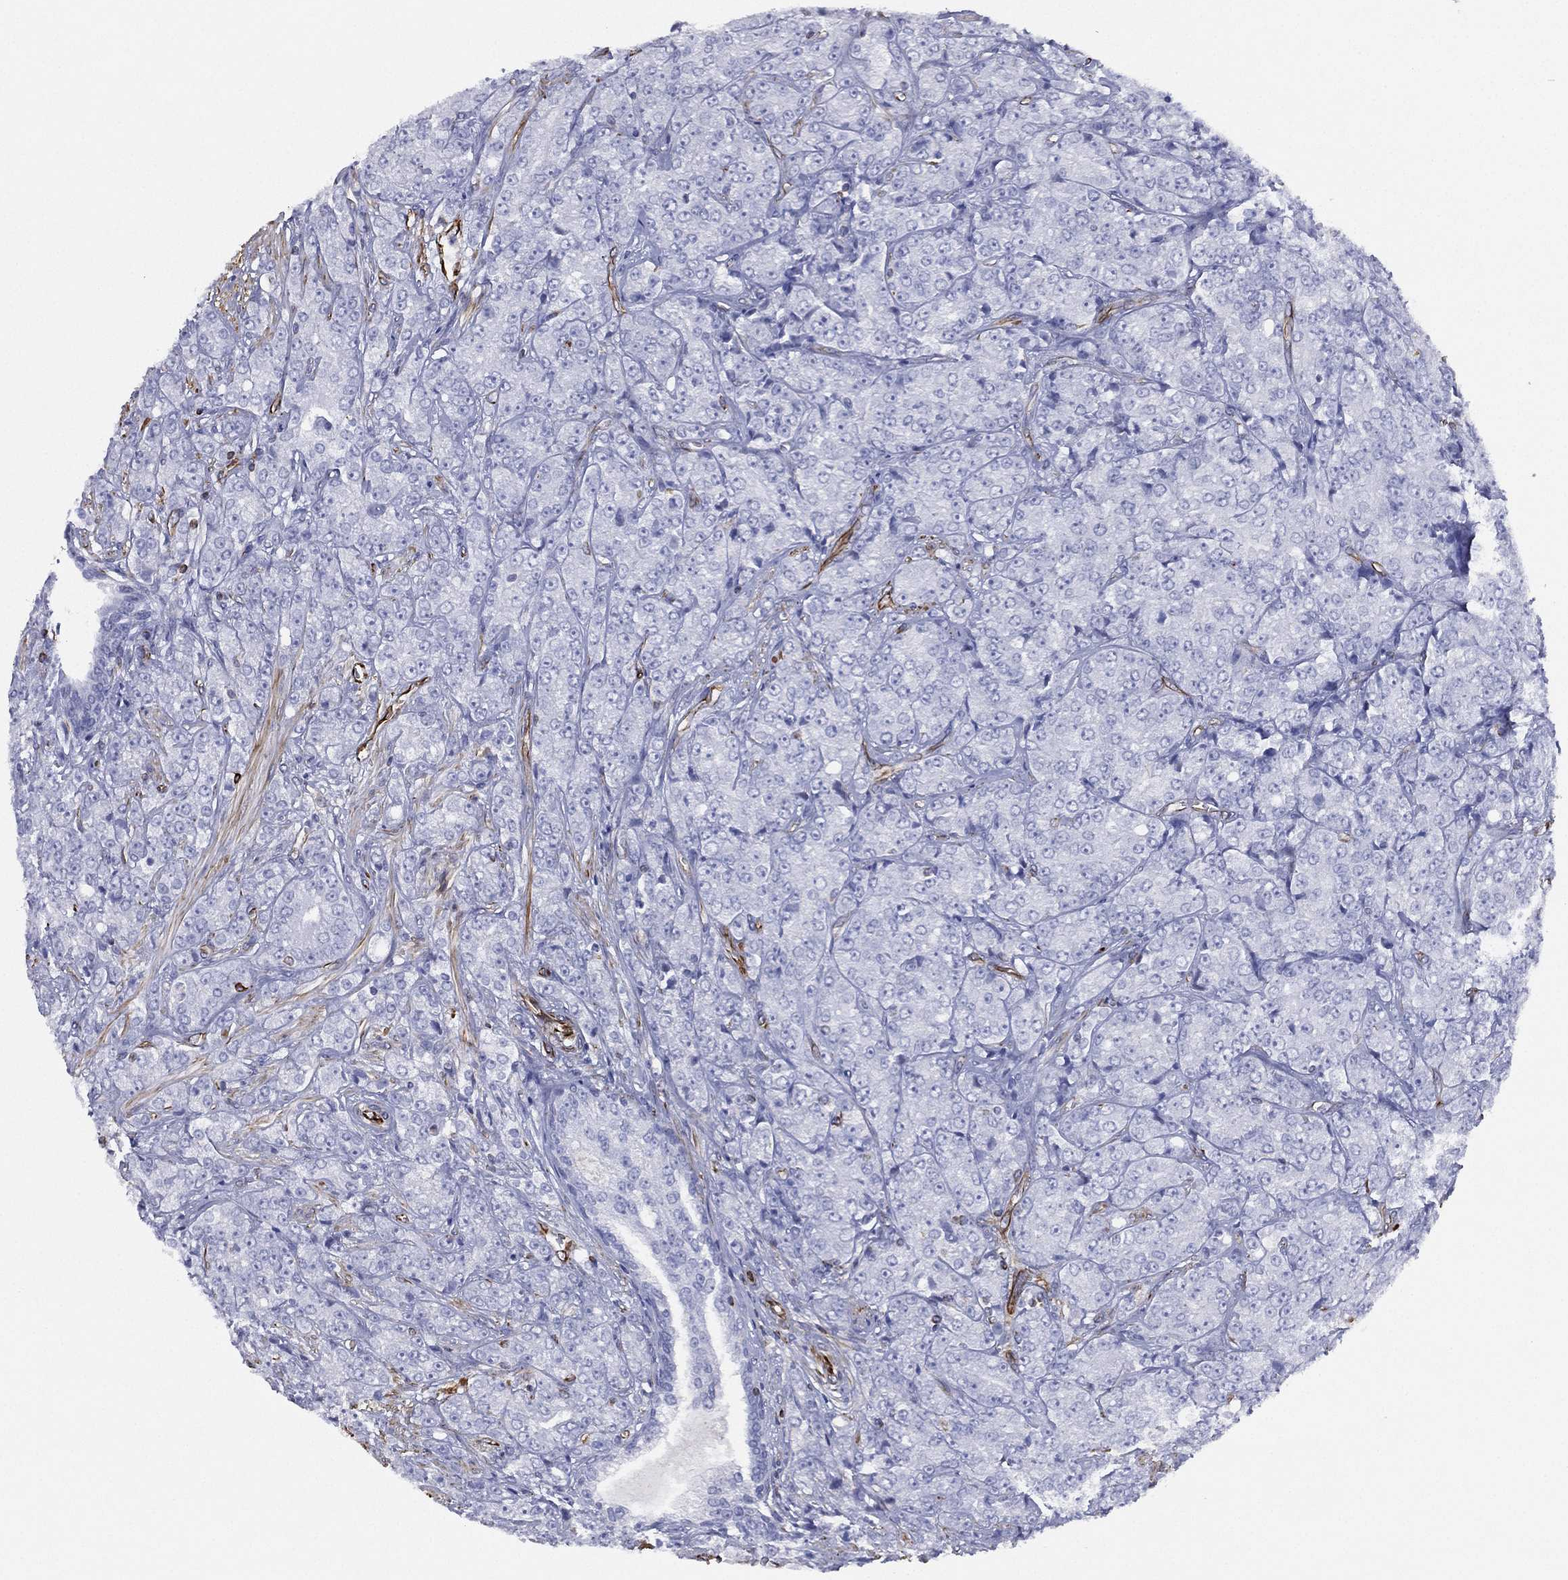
{"staining": {"intensity": "negative", "quantity": "none", "location": "none"}, "tissue": "prostate cancer", "cell_type": "Tumor cells", "image_type": "cancer", "snomed": [{"axis": "morphology", "description": "Adenocarcinoma, NOS"}, {"axis": "topography", "description": "Prostate and seminal vesicle, NOS"}, {"axis": "topography", "description": "Prostate"}], "caption": "Photomicrograph shows no protein positivity in tumor cells of adenocarcinoma (prostate) tissue. Brightfield microscopy of IHC stained with DAB (3,3'-diaminobenzidine) (brown) and hematoxylin (blue), captured at high magnification.", "gene": "MAS1", "patient": {"sex": "male", "age": 68}}